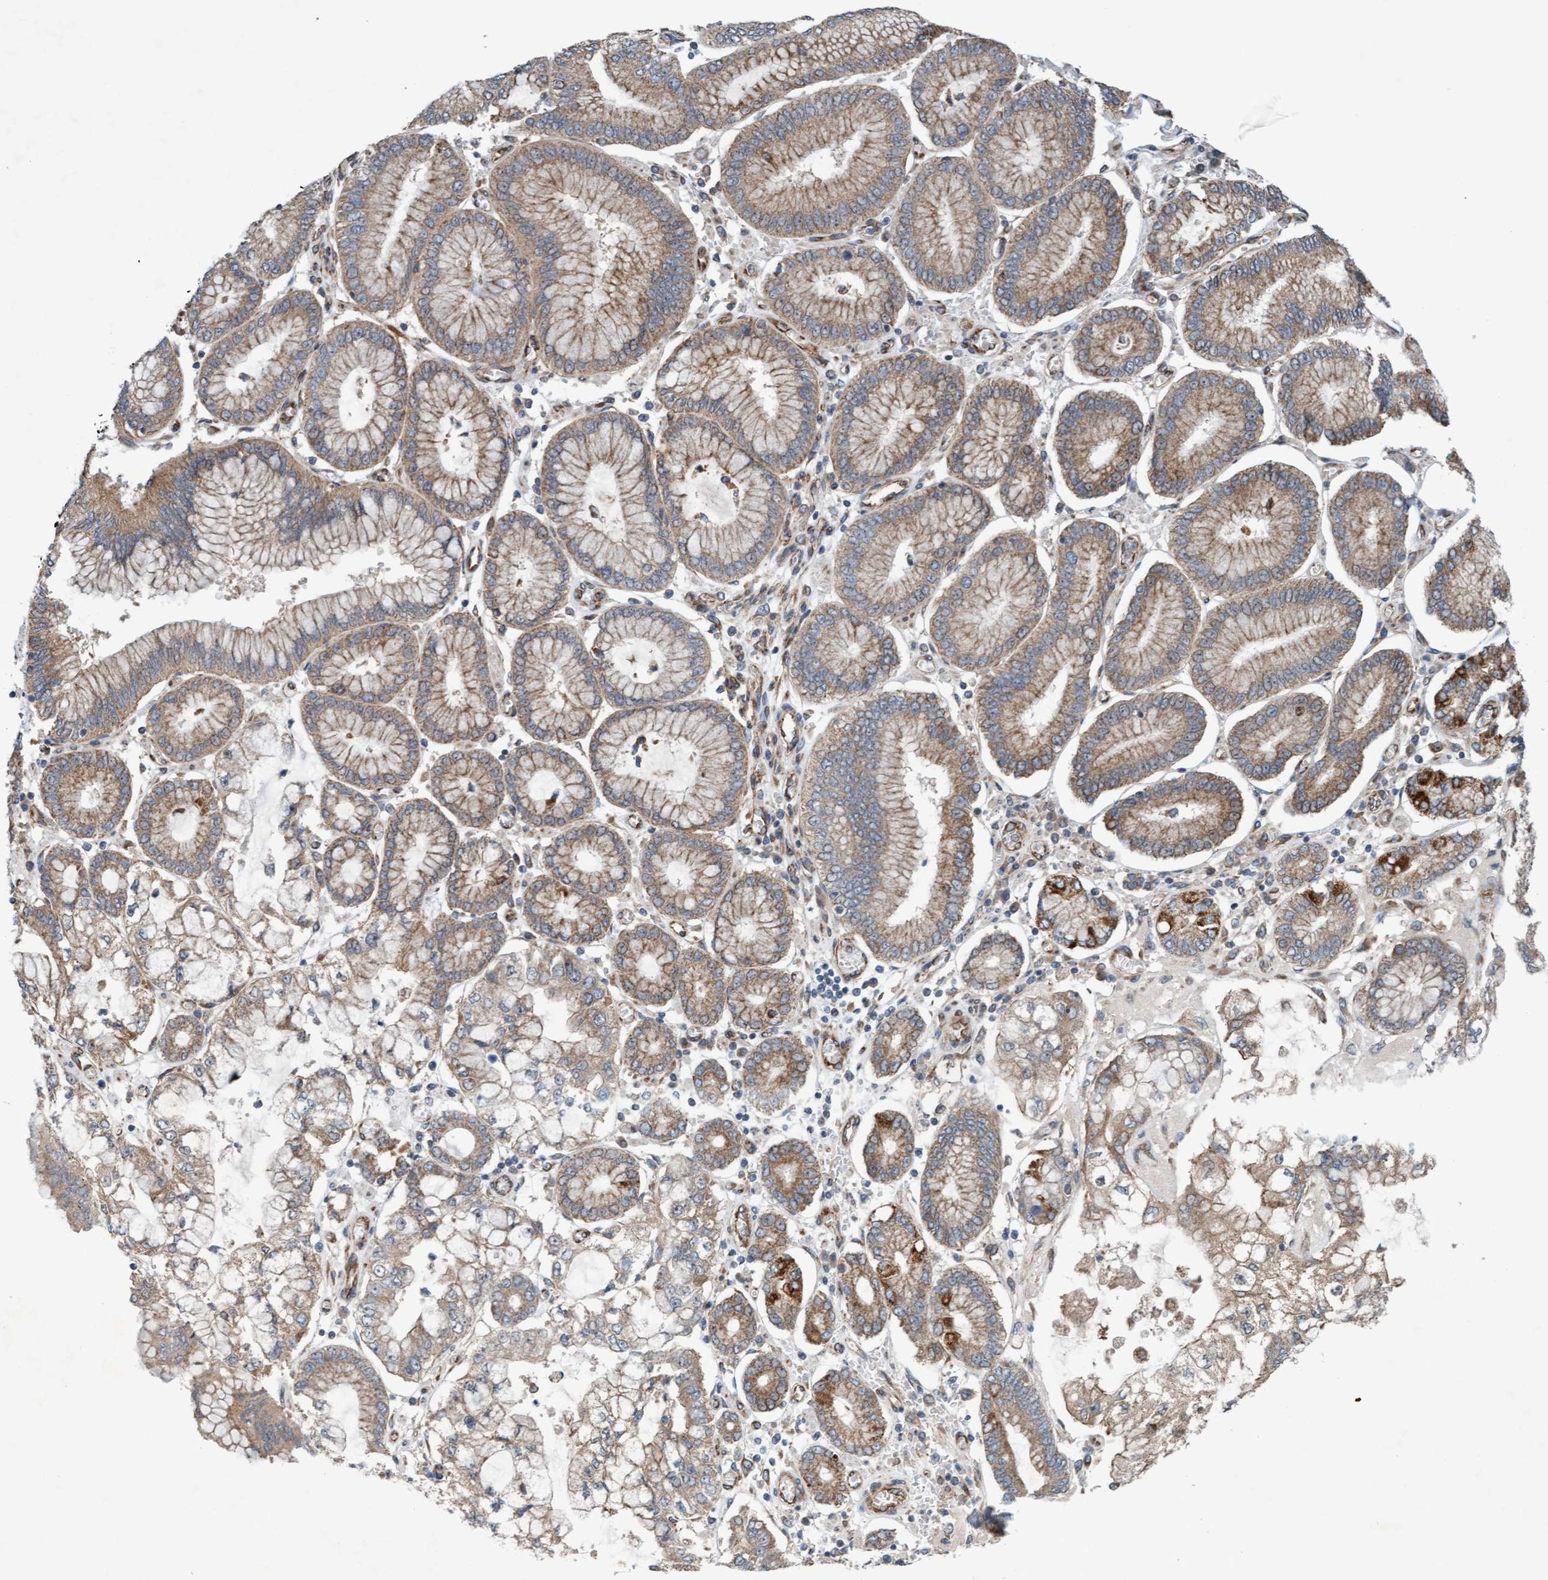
{"staining": {"intensity": "weak", "quantity": ">75%", "location": "cytoplasmic/membranous"}, "tissue": "stomach cancer", "cell_type": "Tumor cells", "image_type": "cancer", "snomed": [{"axis": "morphology", "description": "Adenocarcinoma, NOS"}, {"axis": "topography", "description": "Stomach"}], "caption": "IHC image of neoplastic tissue: stomach cancer stained using IHC shows low levels of weak protein expression localized specifically in the cytoplasmic/membranous of tumor cells, appearing as a cytoplasmic/membranous brown color.", "gene": "ZNF566", "patient": {"sex": "male", "age": 76}}